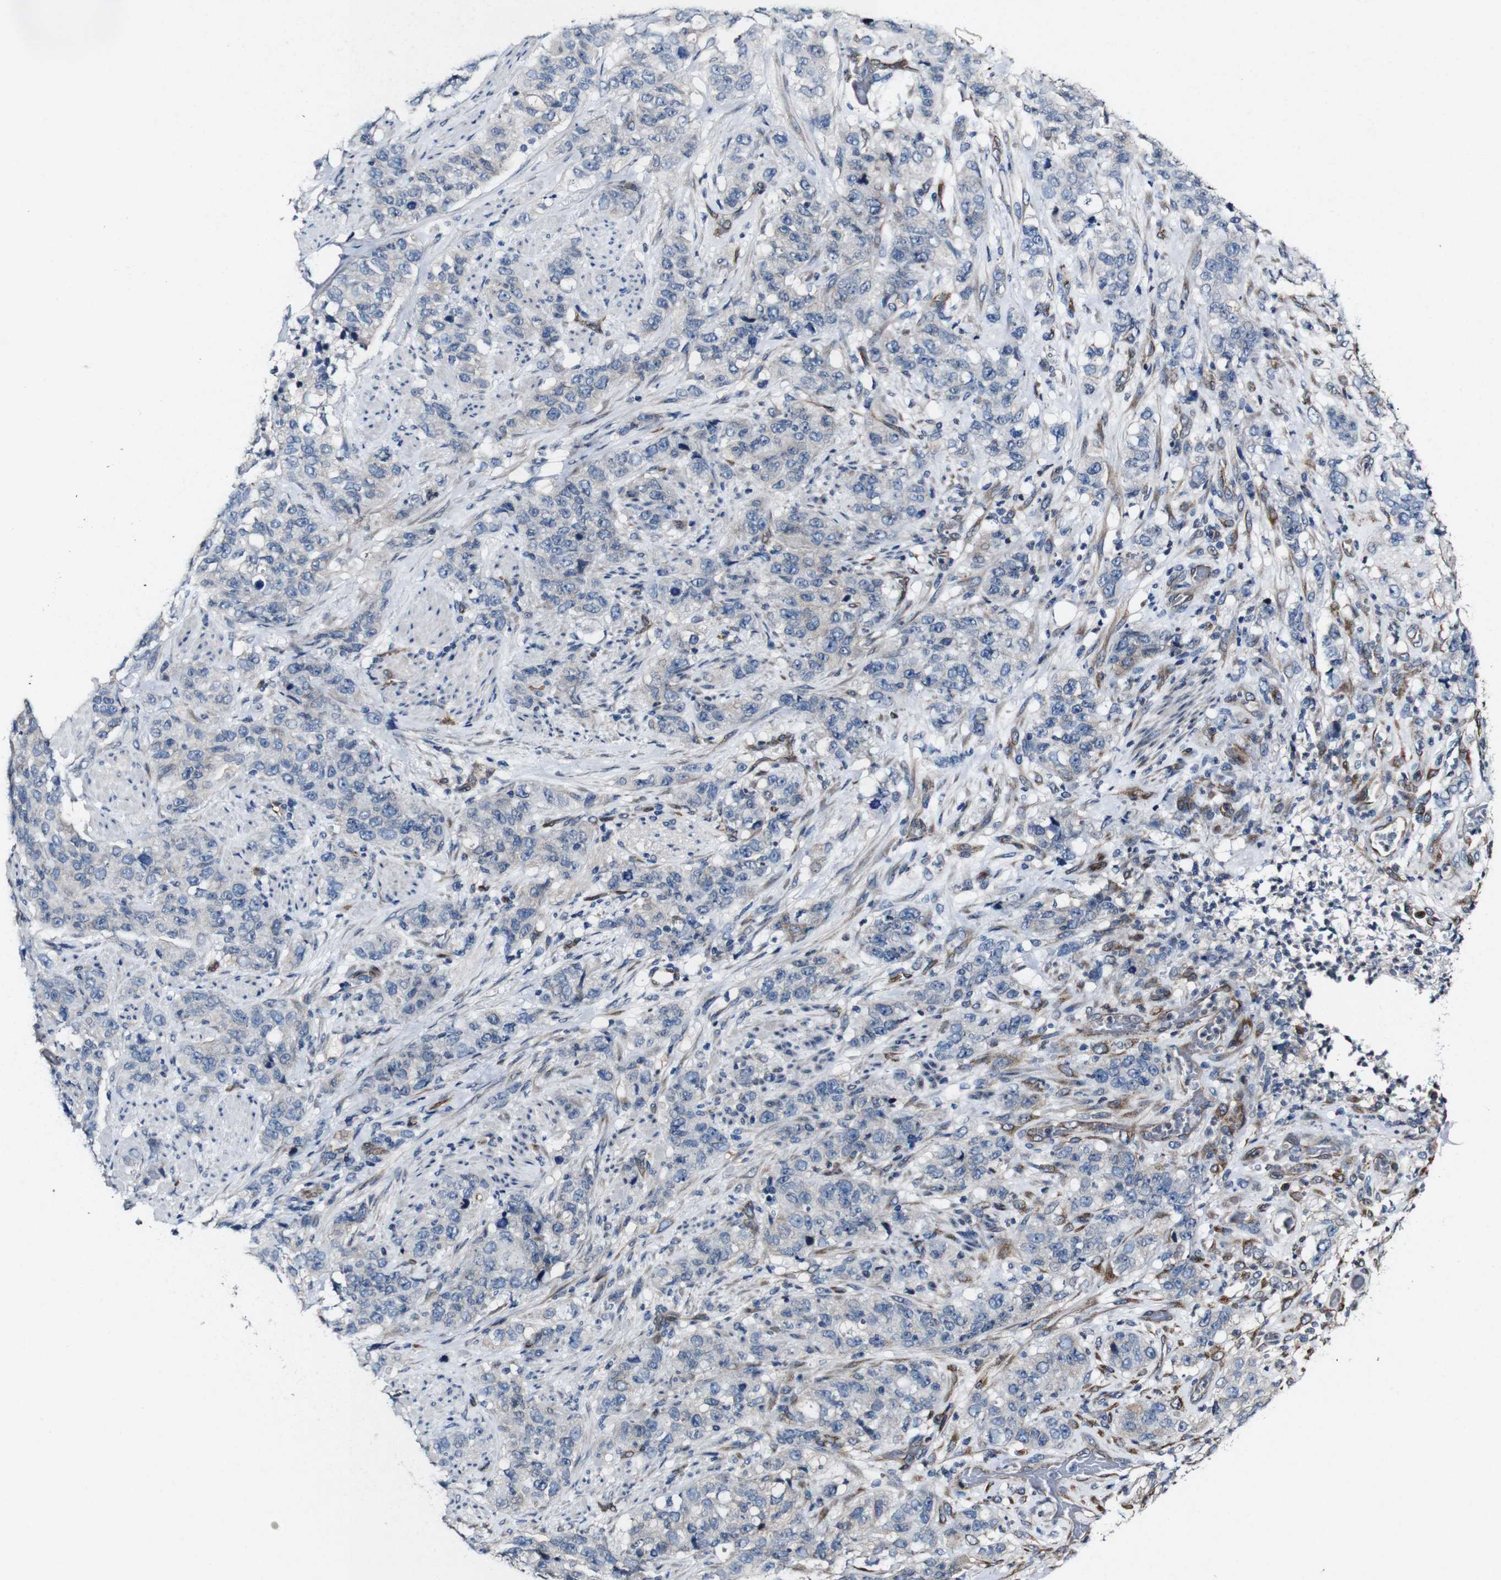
{"staining": {"intensity": "negative", "quantity": "none", "location": "none"}, "tissue": "stomach cancer", "cell_type": "Tumor cells", "image_type": "cancer", "snomed": [{"axis": "morphology", "description": "Adenocarcinoma, NOS"}, {"axis": "topography", "description": "Stomach"}], "caption": "Immunohistochemical staining of stomach cancer demonstrates no significant expression in tumor cells.", "gene": "GRAMD1A", "patient": {"sex": "male", "age": 48}}